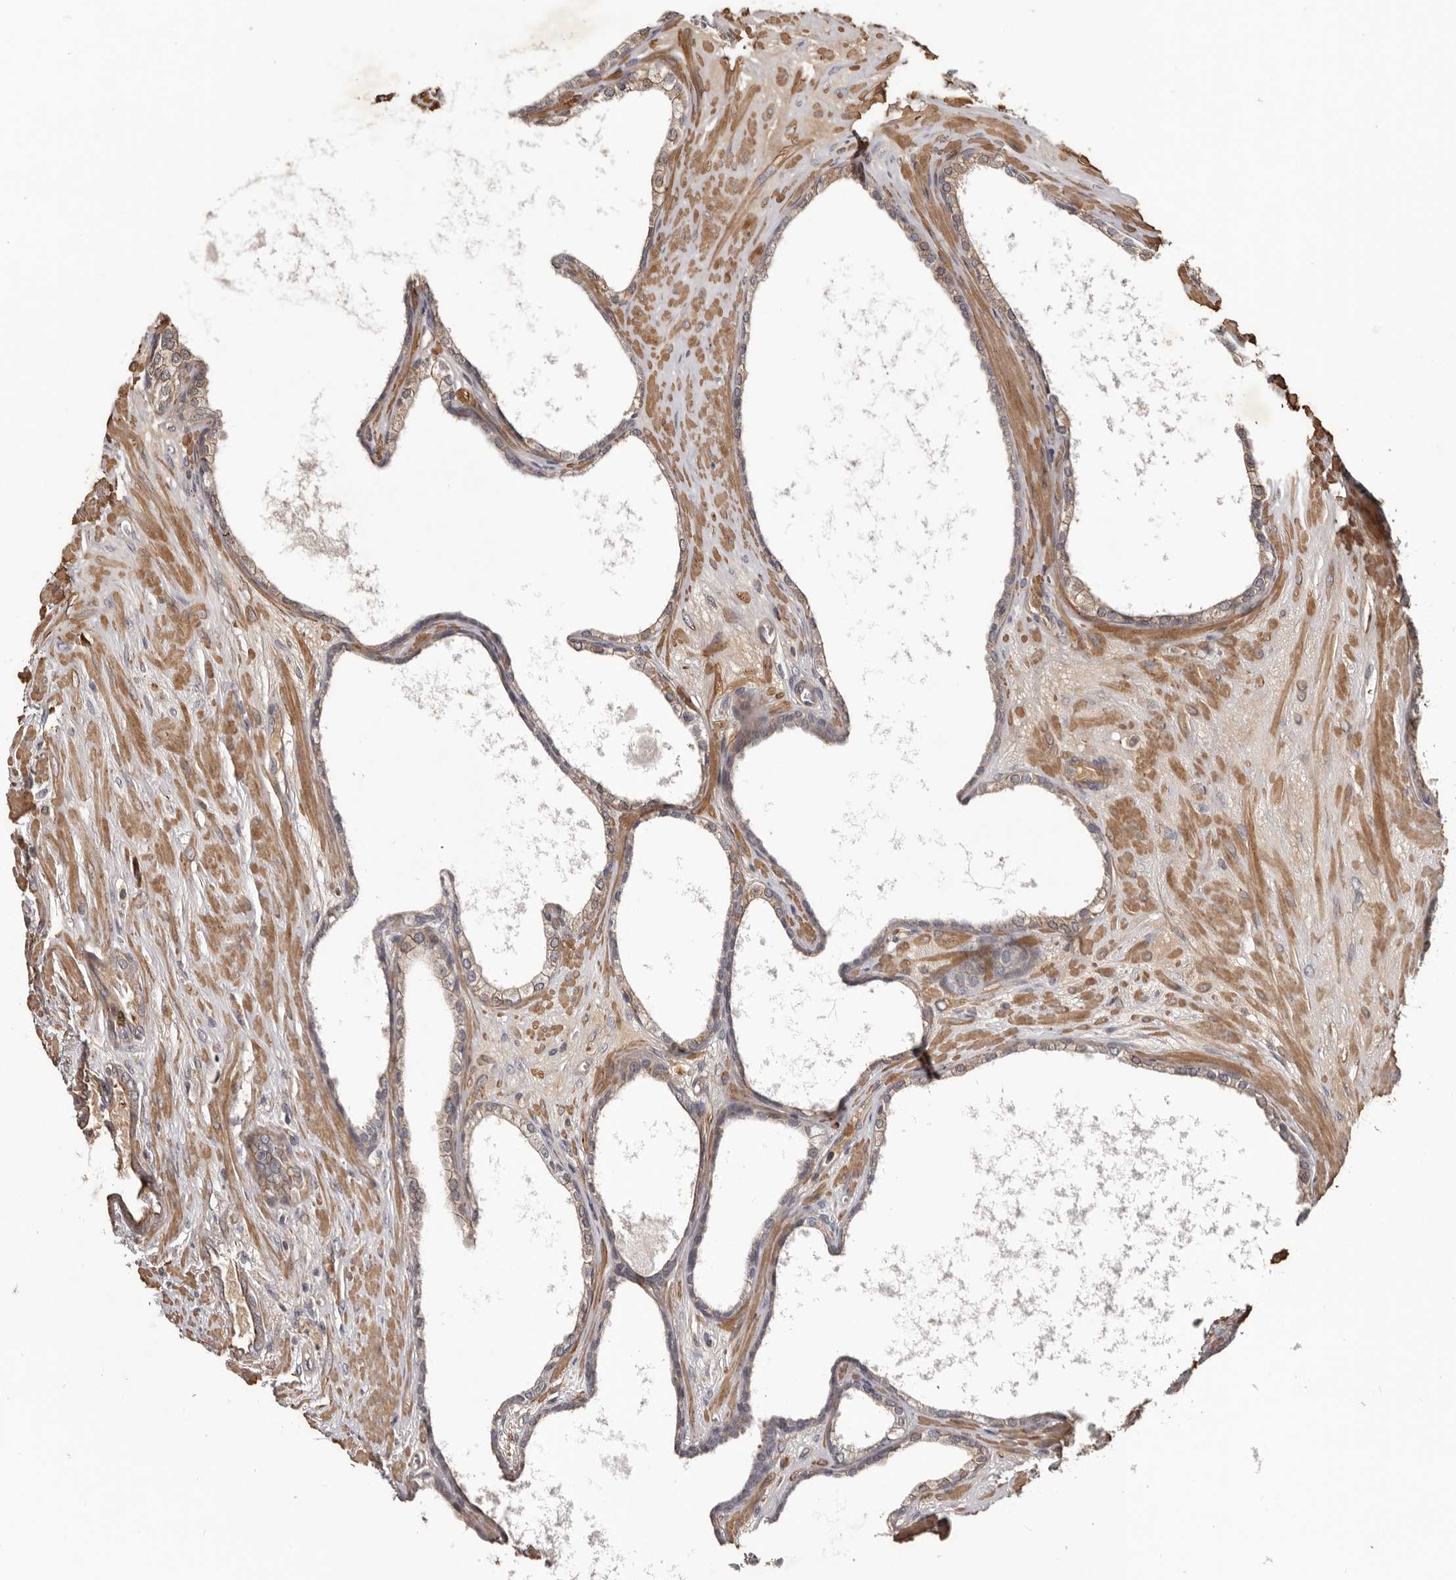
{"staining": {"intensity": "weak", "quantity": "25%-75%", "location": "cytoplasmic/membranous"}, "tissue": "prostate cancer", "cell_type": "Tumor cells", "image_type": "cancer", "snomed": [{"axis": "morphology", "description": "Adenocarcinoma, Low grade"}, {"axis": "topography", "description": "Prostate"}], "caption": "Human adenocarcinoma (low-grade) (prostate) stained for a protein (brown) demonstrates weak cytoplasmic/membranous positive expression in approximately 25%-75% of tumor cells.", "gene": "CDCA8", "patient": {"sex": "male", "age": 70}}